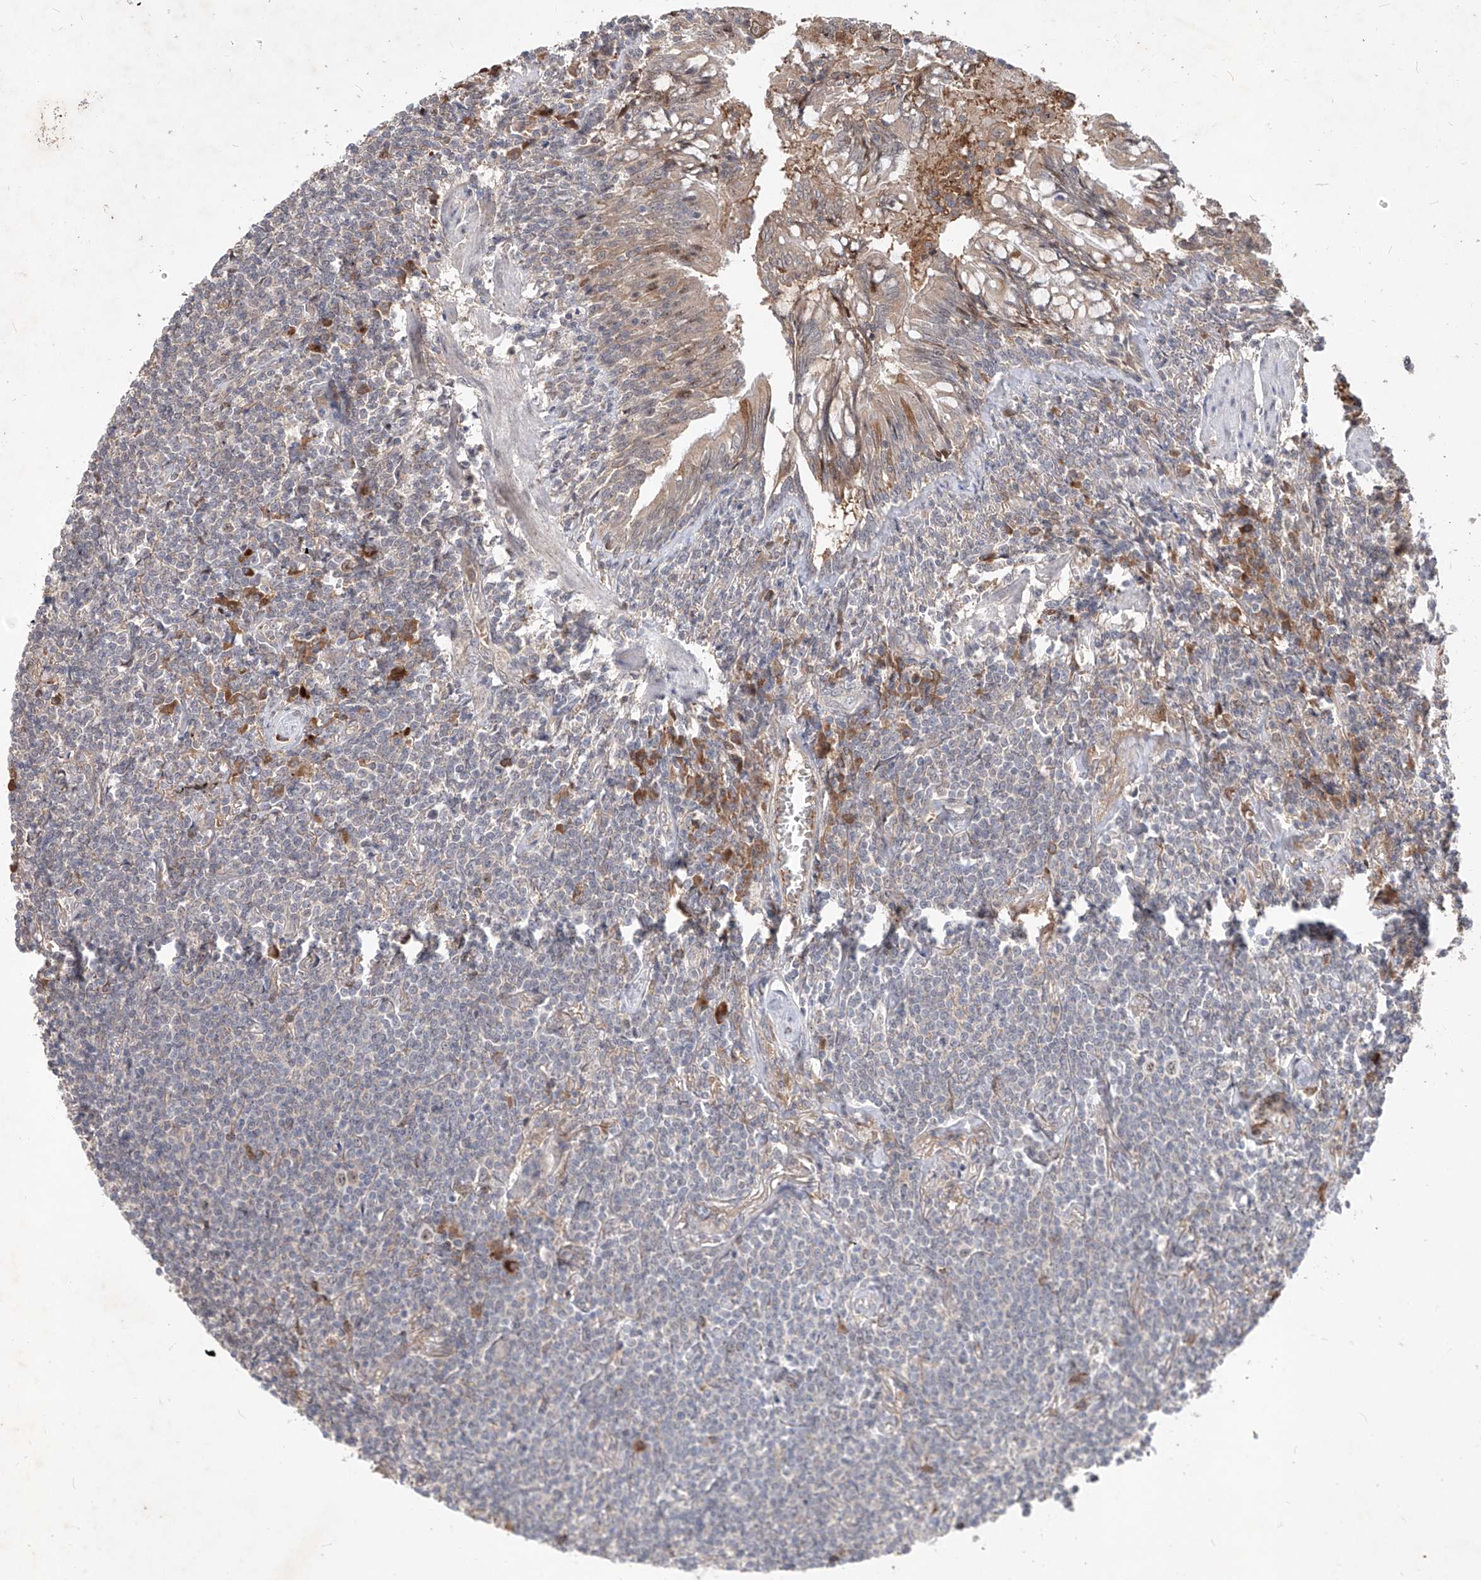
{"staining": {"intensity": "negative", "quantity": "none", "location": "none"}, "tissue": "lymphoma", "cell_type": "Tumor cells", "image_type": "cancer", "snomed": [{"axis": "morphology", "description": "Malignant lymphoma, non-Hodgkin's type, Low grade"}, {"axis": "topography", "description": "Lung"}], "caption": "A photomicrograph of lymphoma stained for a protein demonstrates no brown staining in tumor cells.", "gene": "FAM135A", "patient": {"sex": "female", "age": 71}}